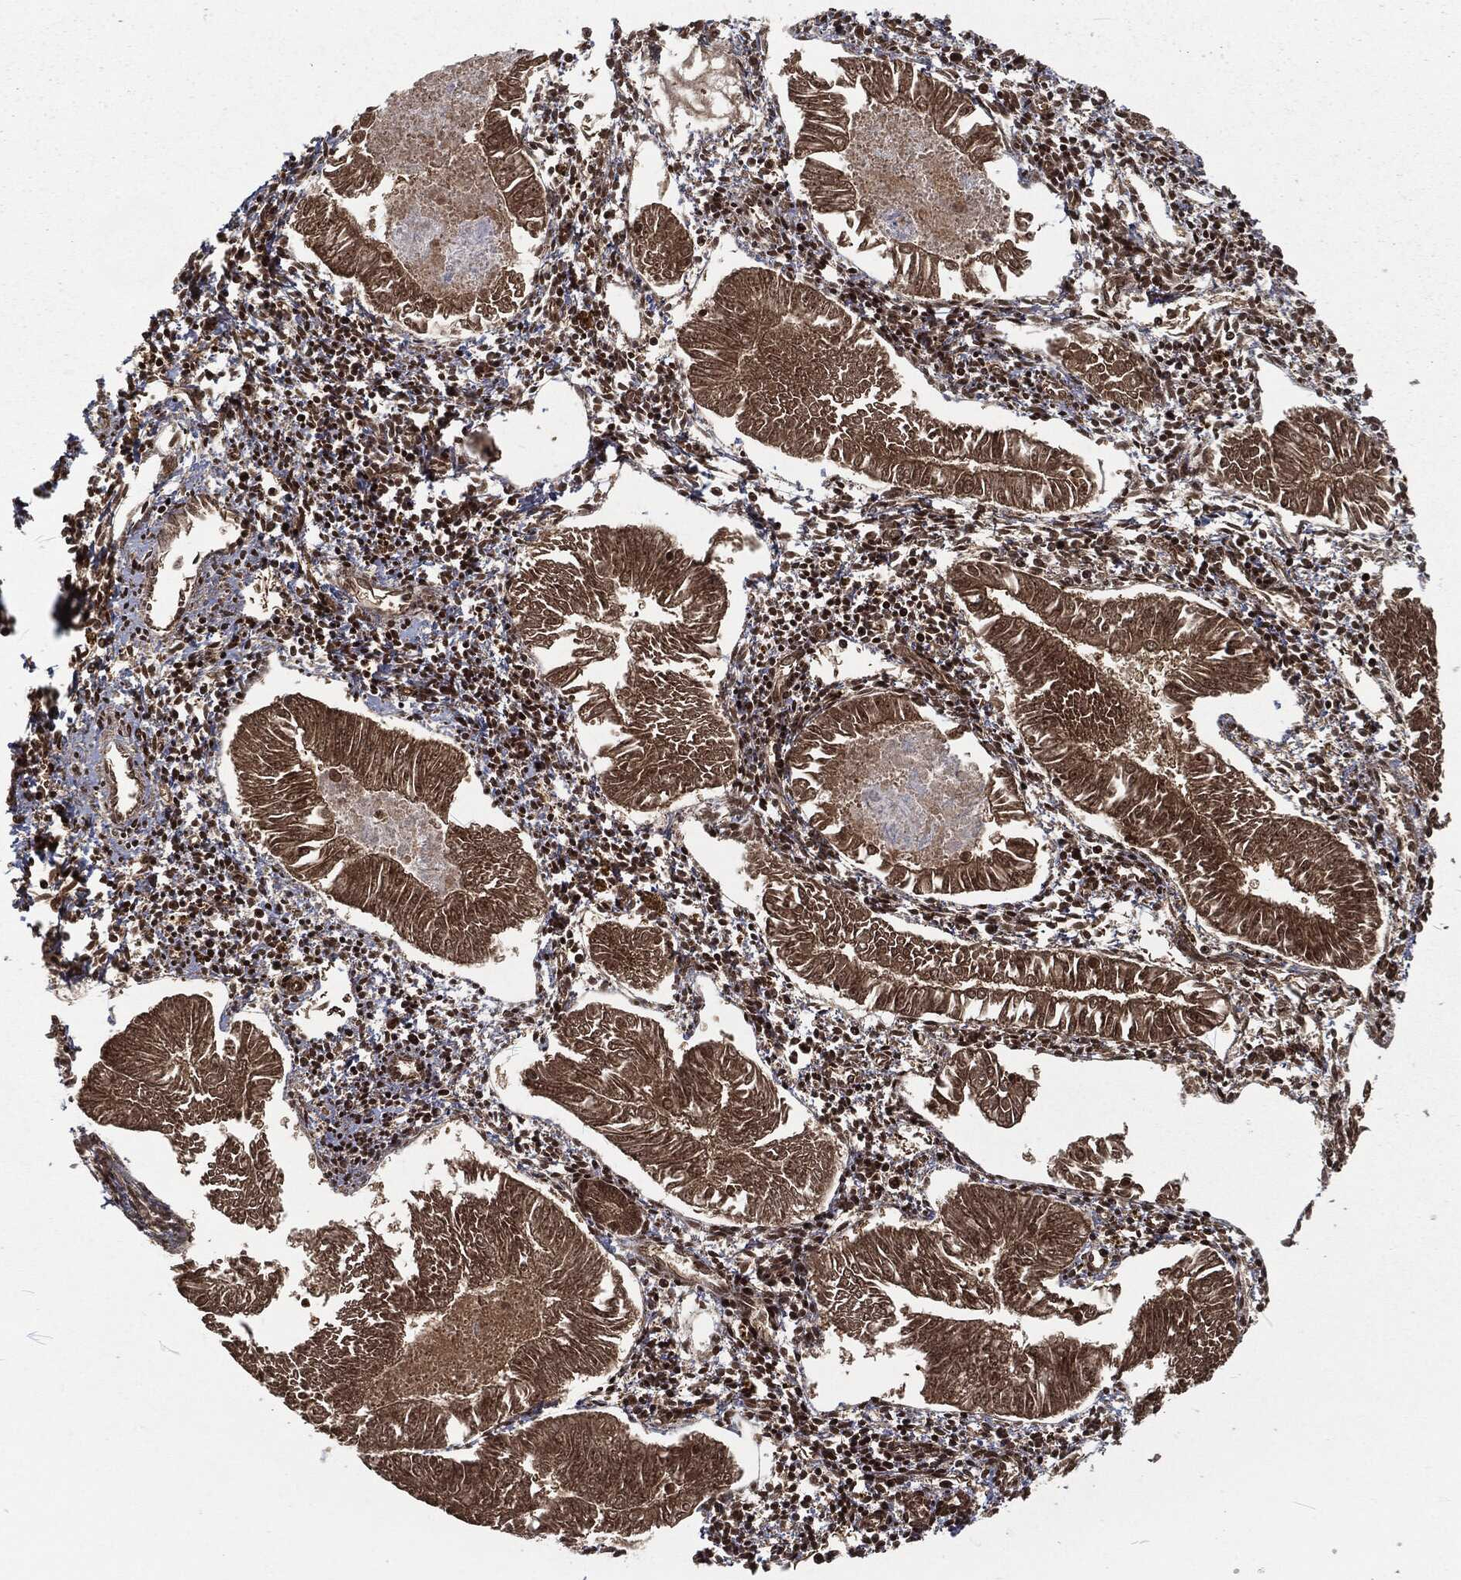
{"staining": {"intensity": "moderate", "quantity": ">75%", "location": "cytoplasmic/membranous,nuclear"}, "tissue": "endometrial cancer", "cell_type": "Tumor cells", "image_type": "cancer", "snomed": [{"axis": "morphology", "description": "Adenocarcinoma, NOS"}, {"axis": "topography", "description": "Endometrium"}], "caption": "A photomicrograph of human endometrial adenocarcinoma stained for a protein exhibits moderate cytoplasmic/membranous and nuclear brown staining in tumor cells. The staining was performed using DAB, with brown indicating positive protein expression. Nuclei are stained blue with hematoxylin.", "gene": "NGRN", "patient": {"sex": "female", "age": 53}}